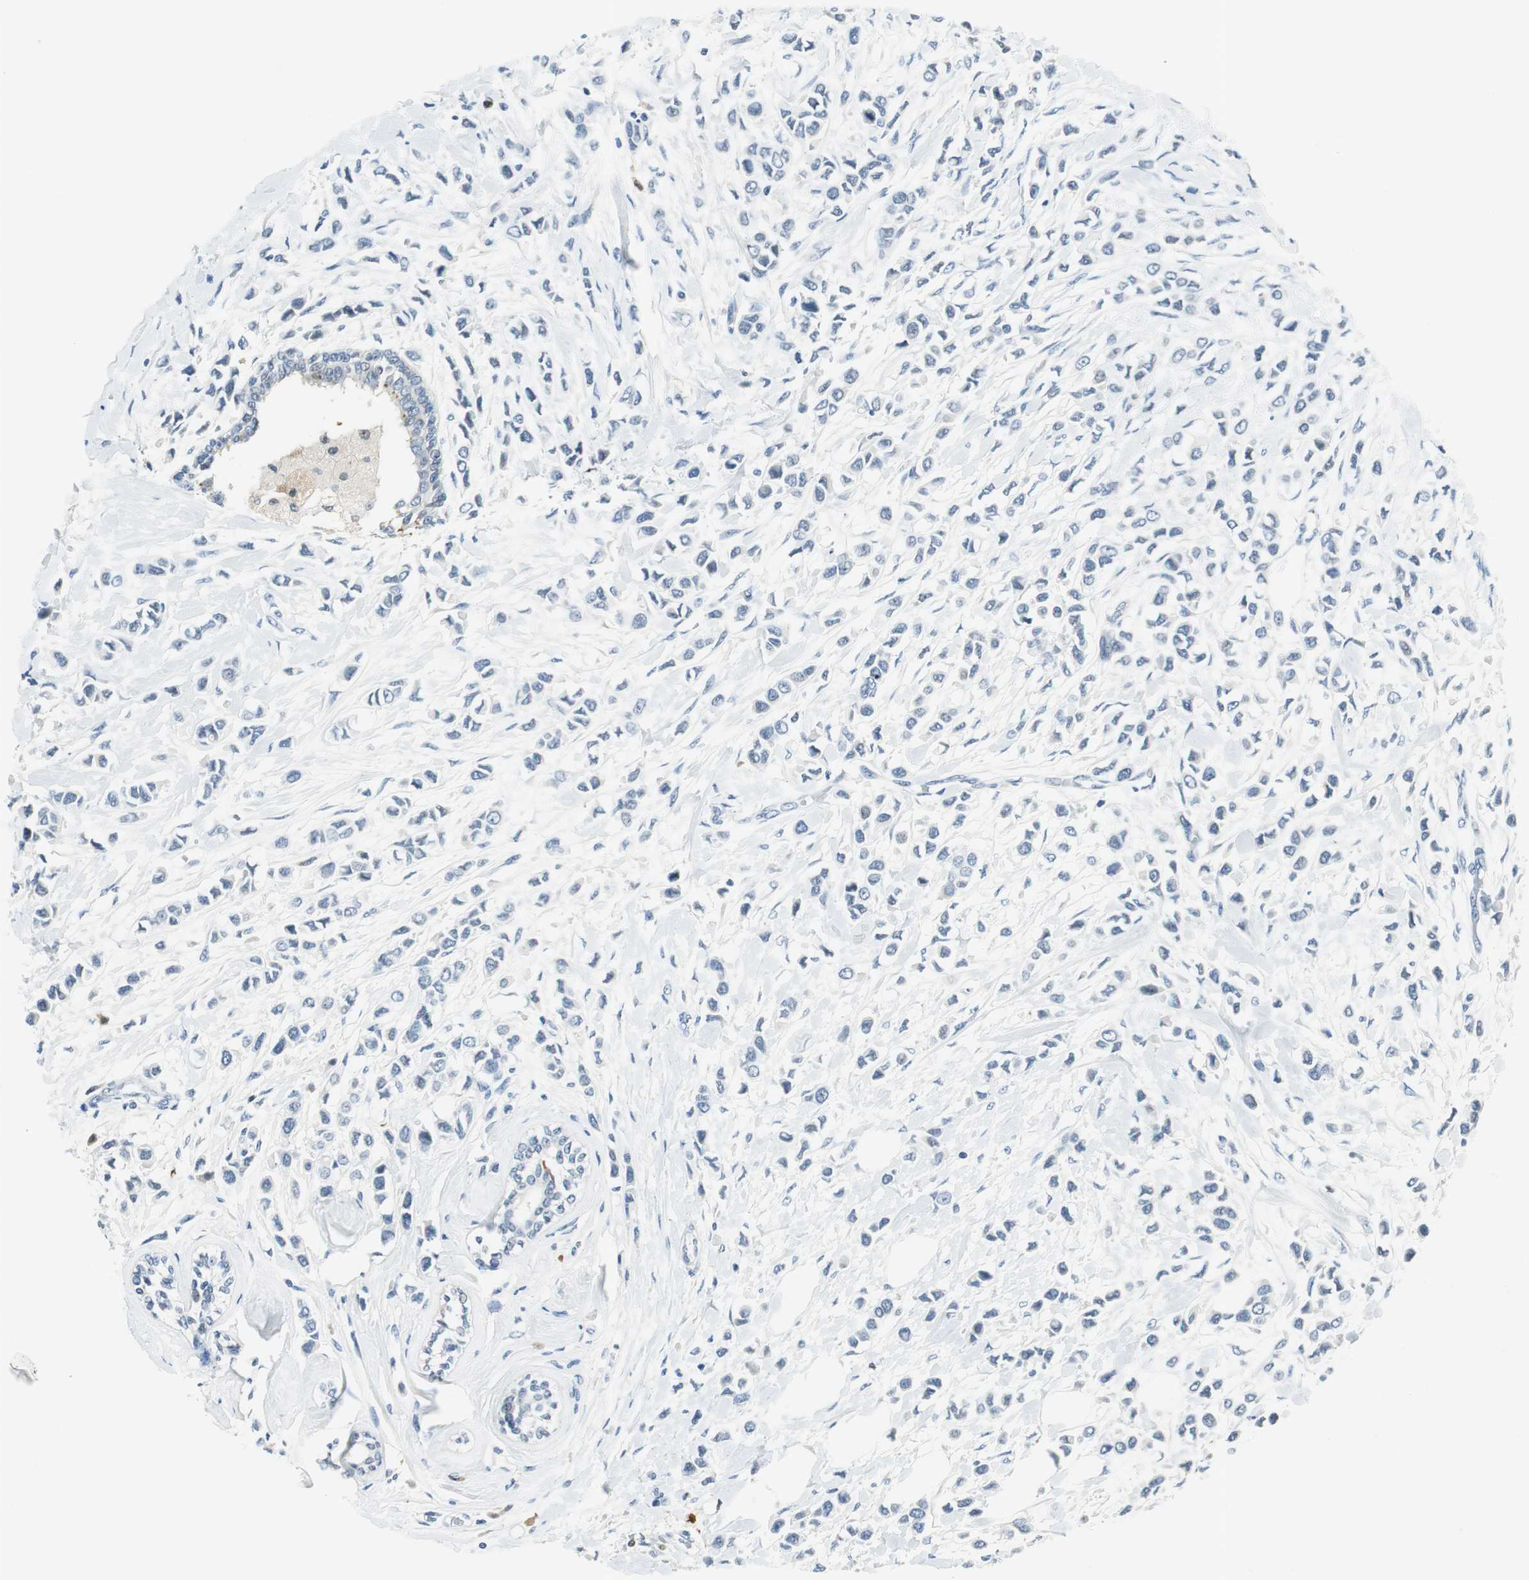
{"staining": {"intensity": "negative", "quantity": "none", "location": "none"}, "tissue": "breast cancer", "cell_type": "Tumor cells", "image_type": "cancer", "snomed": [{"axis": "morphology", "description": "Lobular carcinoma"}, {"axis": "topography", "description": "Breast"}], "caption": "Breast lobular carcinoma stained for a protein using immunohistochemistry (IHC) displays no staining tumor cells.", "gene": "ME1", "patient": {"sex": "female", "age": 51}}